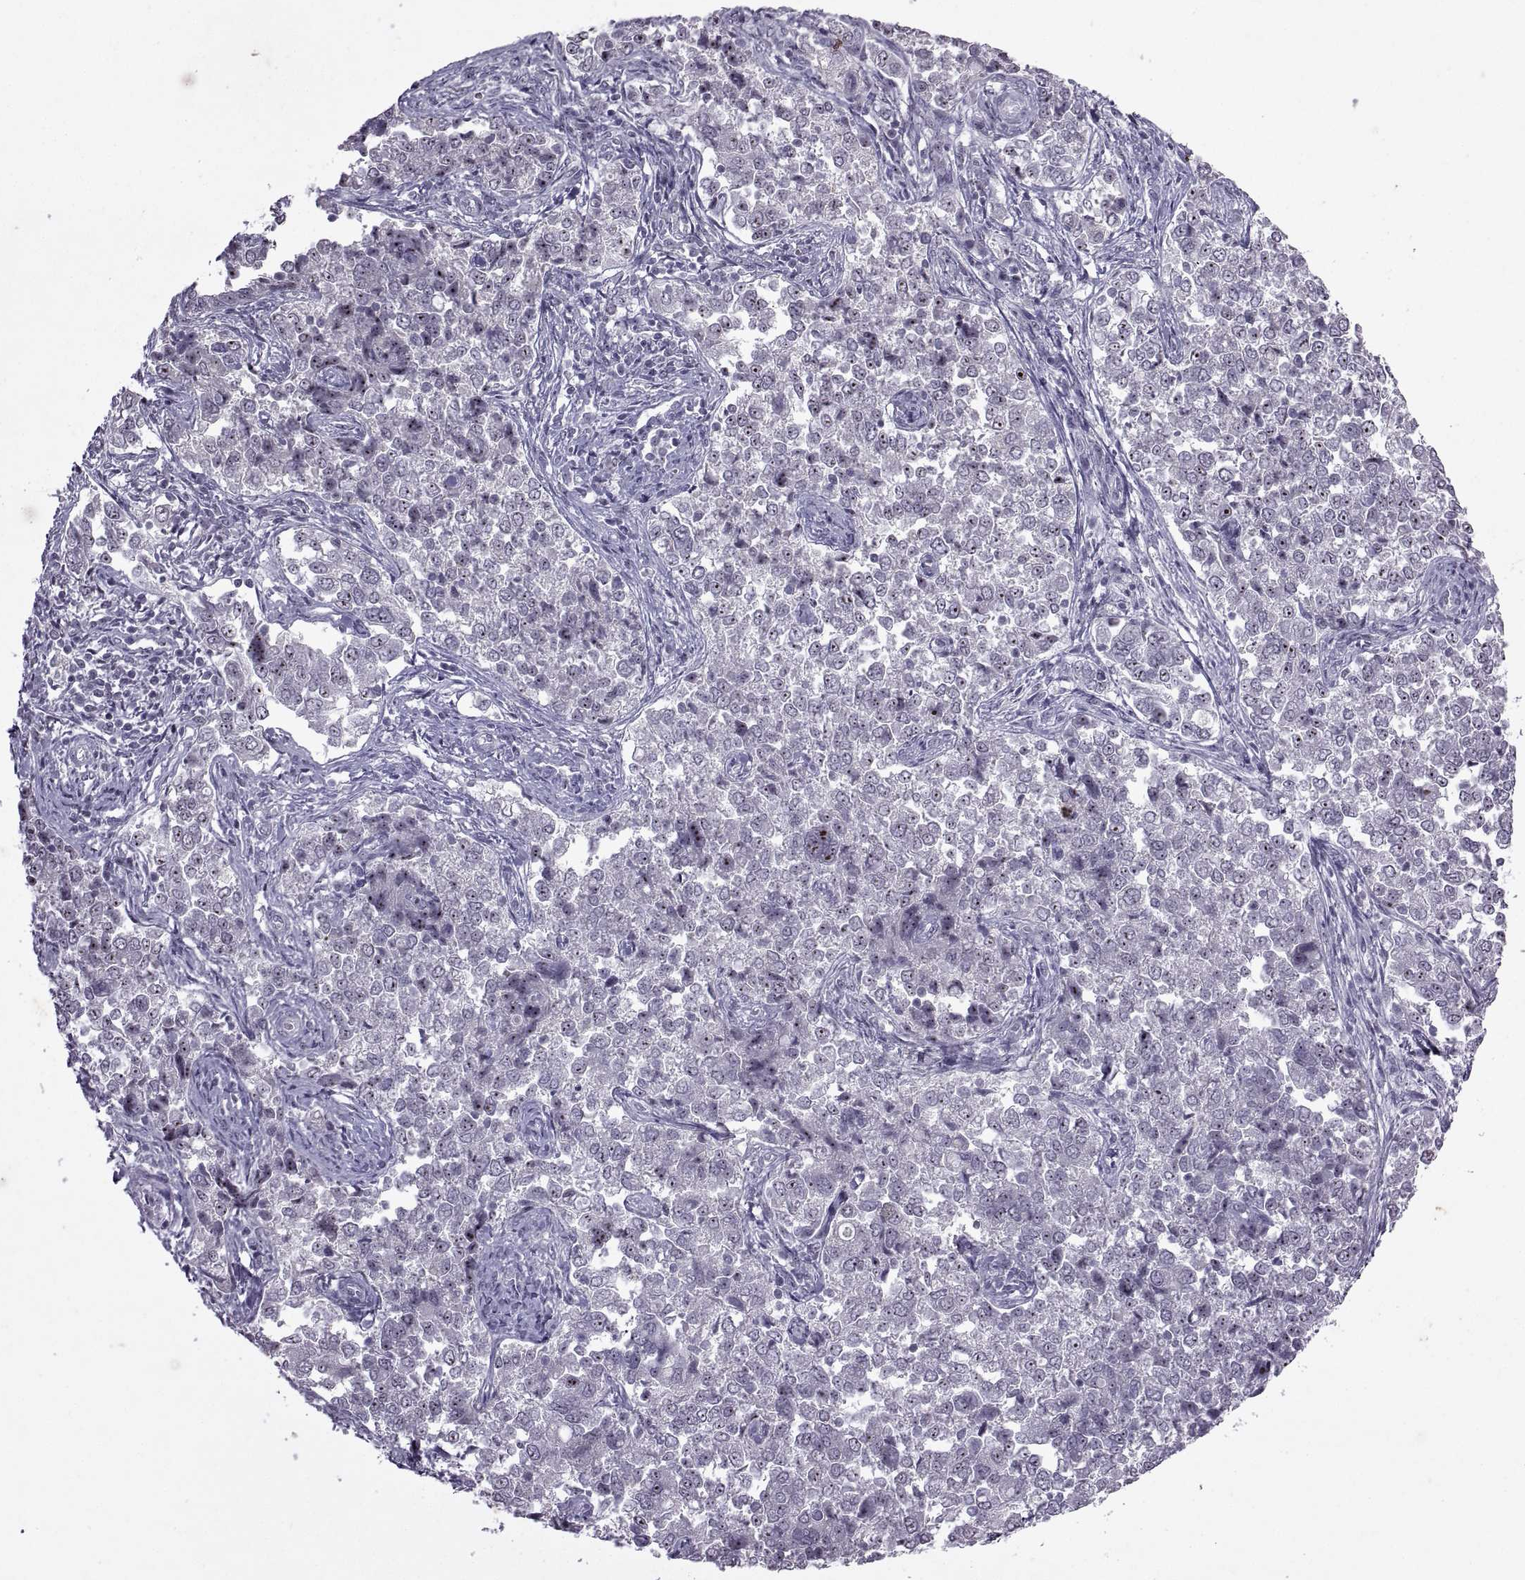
{"staining": {"intensity": "strong", "quantity": "25%-75%", "location": "nuclear"}, "tissue": "endometrial cancer", "cell_type": "Tumor cells", "image_type": "cancer", "snomed": [{"axis": "morphology", "description": "Adenocarcinoma, NOS"}, {"axis": "topography", "description": "Endometrium"}], "caption": "Tumor cells show high levels of strong nuclear expression in about 25%-75% of cells in endometrial cancer.", "gene": "SINHCAF", "patient": {"sex": "female", "age": 43}}